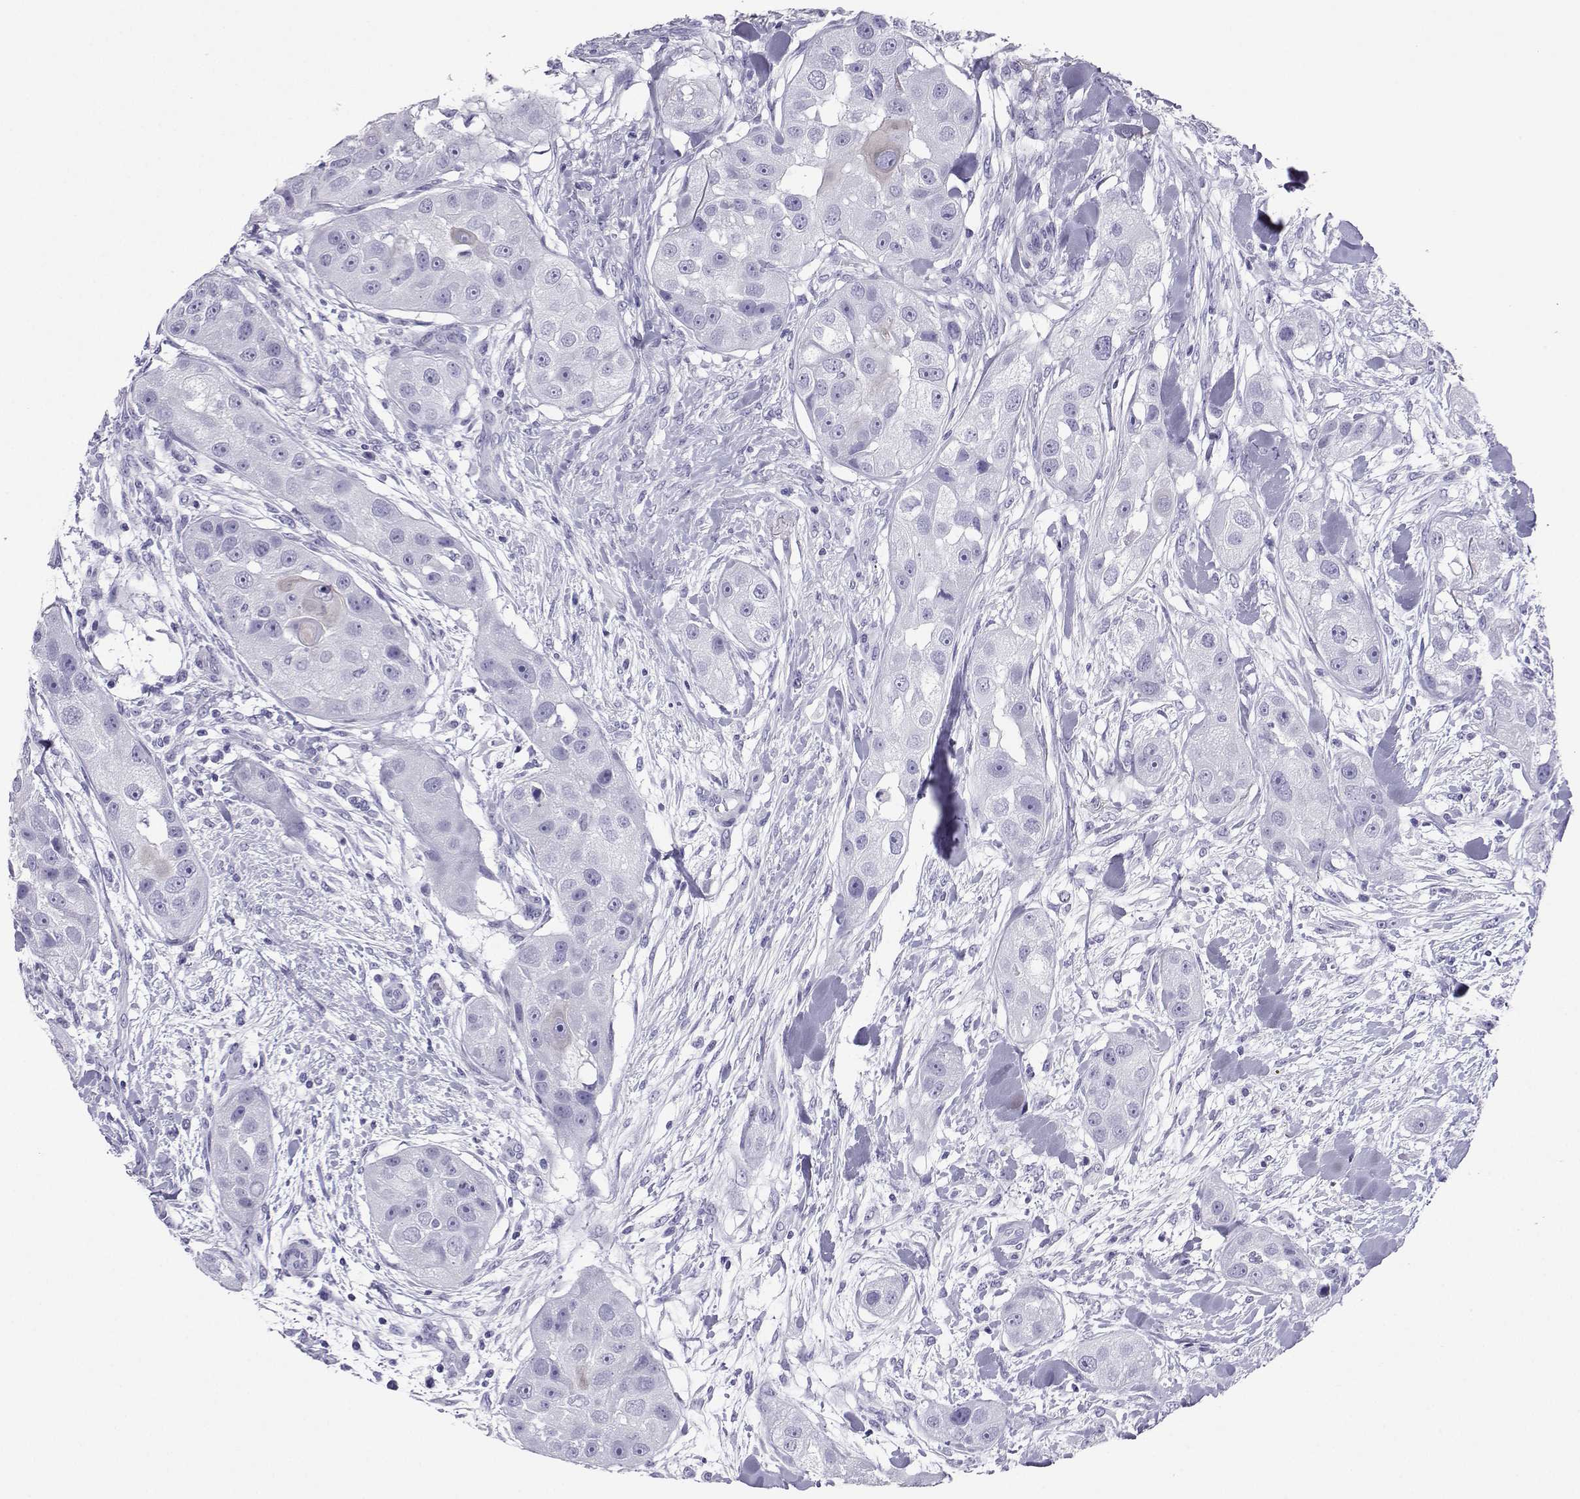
{"staining": {"intensity": "negative", "quantity": "none", "location": "none"}, "tissue": "head and neck cancer", "cell_type": "Tumor cells", "image_type": "cancer", "snomed": [{"axis": "morphology", "description": "Squamous cell carcinoma, NOS"}, {"axis": "topography", "description": "Head-Neck"}], "caption": "An immunohistochemistry micrograph of head and neck cancer is shown. There is no staining in tumor cells of head and neck cancer.", "gene": "LORICRIN", "patient": {"sex": "male", "age": 51}}